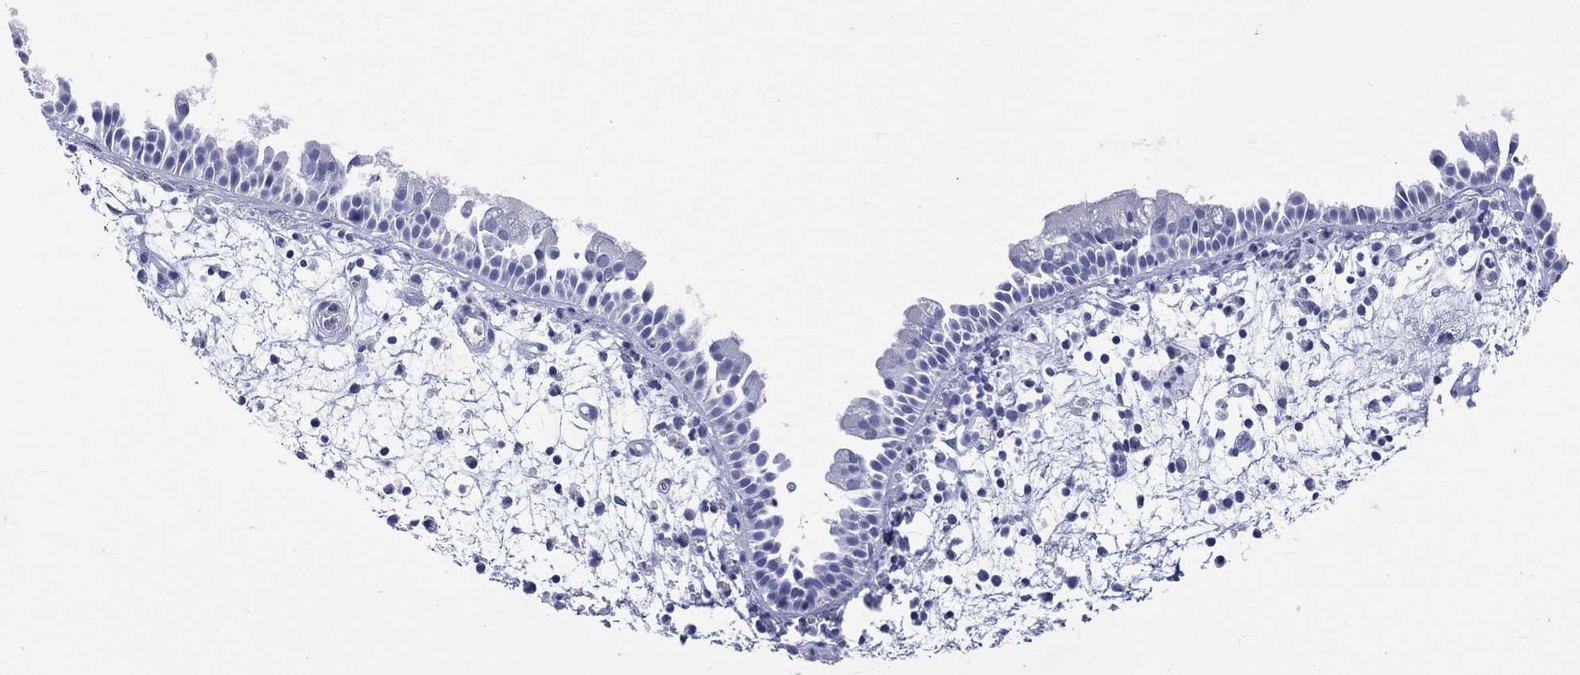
{"staining": {"intensity": "negative", "quantity": "none", "location": "none"}, "tissue": "nasopharynx", "cell_type": "Respiratory epithelial cells", "image_type": "normal", "snomed": [{"axis": "morphology", "description": "Normal tissue, NOS"}, {"axis": "topography", "description": "Nasopharynx"}], "caption": "Histopathology image shows no protein expression in respiratory epithelial cells of unremarkable nasopharynx.", "gene": "CYLC1", "patient": {"sex": "male", "age": 58}}